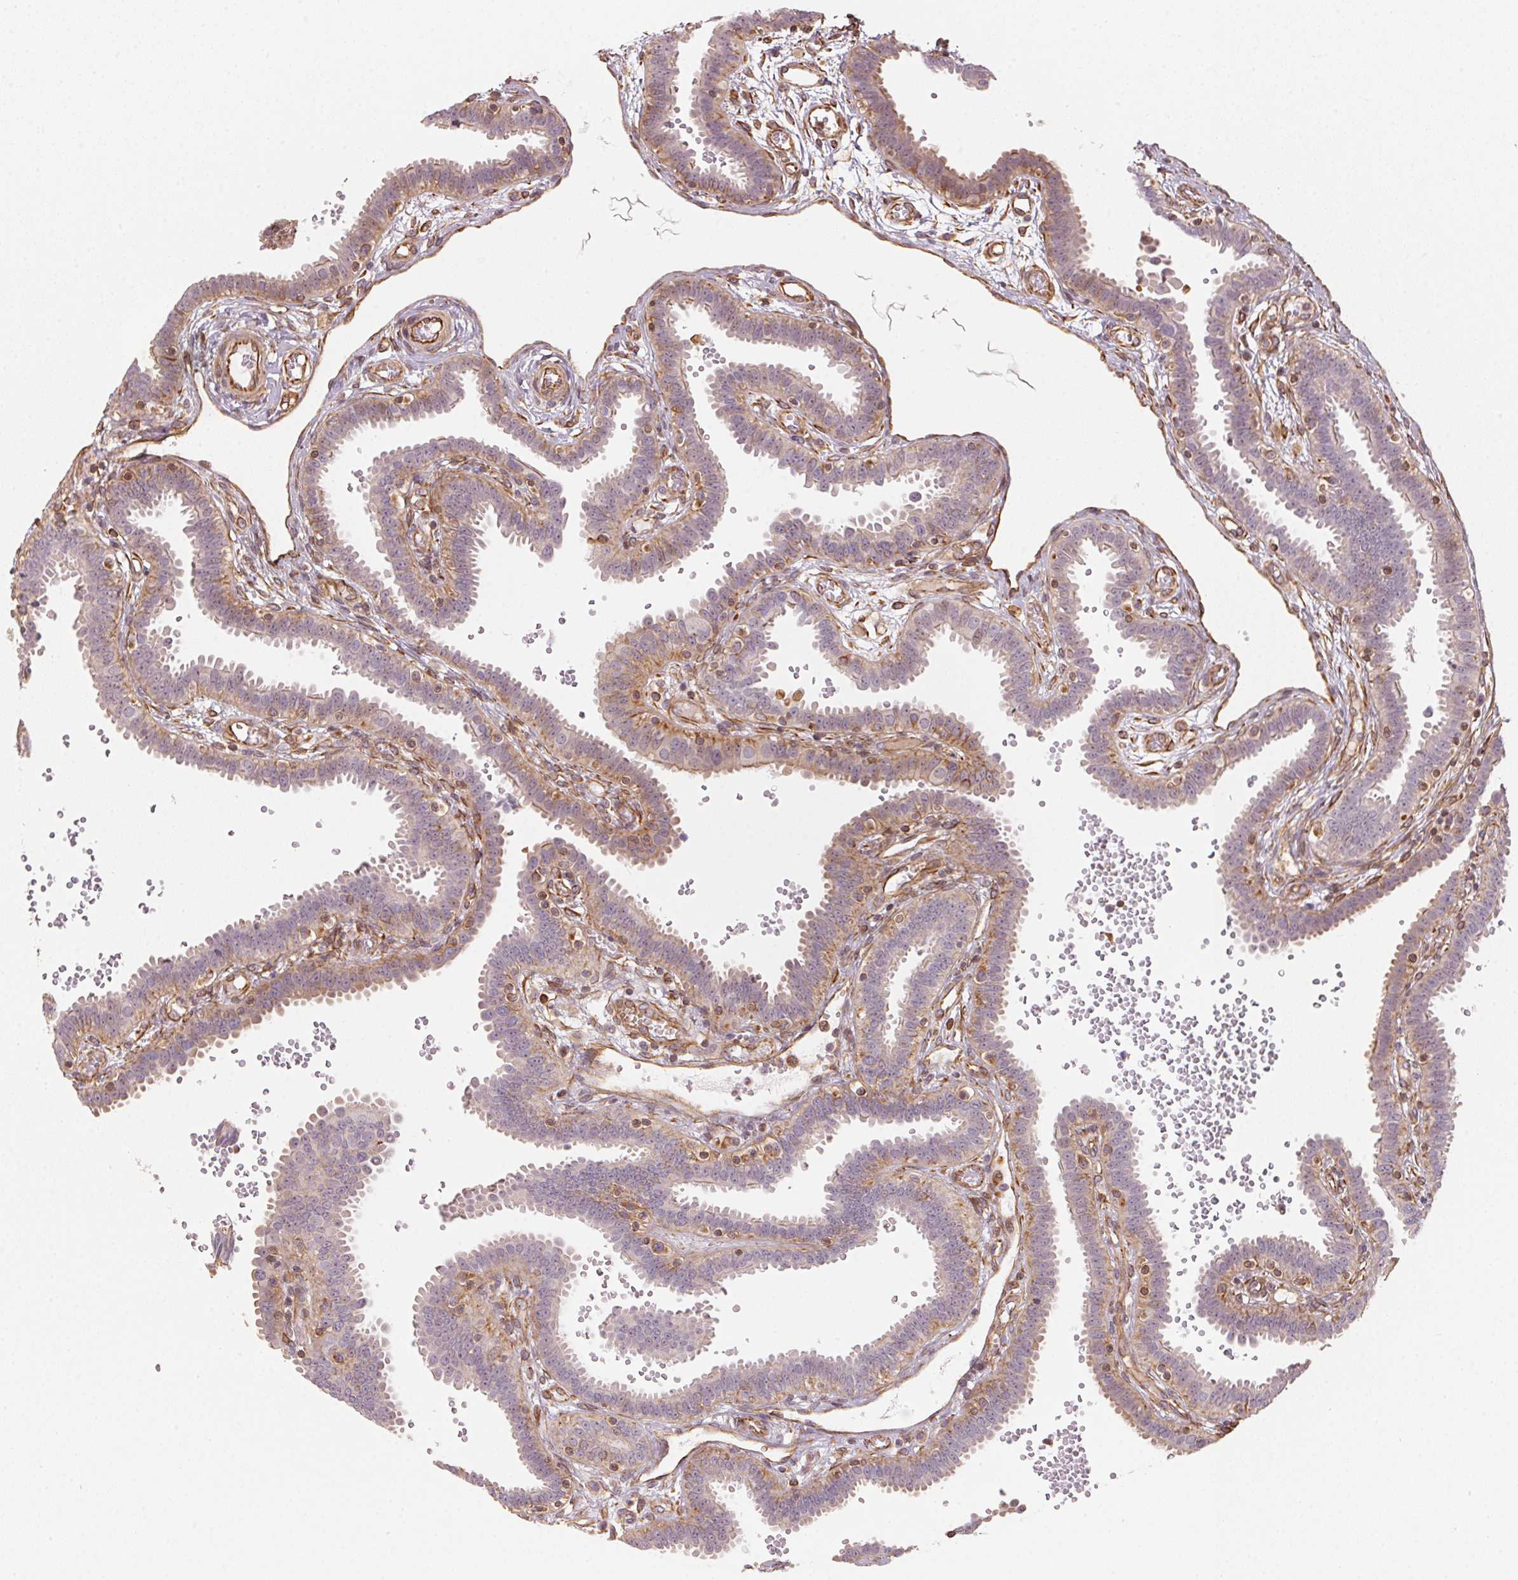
{"staining": {"intensity": "moderate", "quantity": "25%-75%", "location": "cytoplasmic/membranous"}, "tissue": "fallopian tube", "cell_type": "Glandular cells", "image_type": "normal", "snomed": [{"axis": "morphology", "description": "Normal tissue, NOS"}, {"axis": "topography", "description": "Fallopian tube"}], "caption": "Human fallopian tube stained with a brown dye shows moderate cytoplasmic/membranous positive staining in about 25%-75% of glandular cells.", "gene": "FOXR2", "patient": {"sex": "female", "age": 37}}